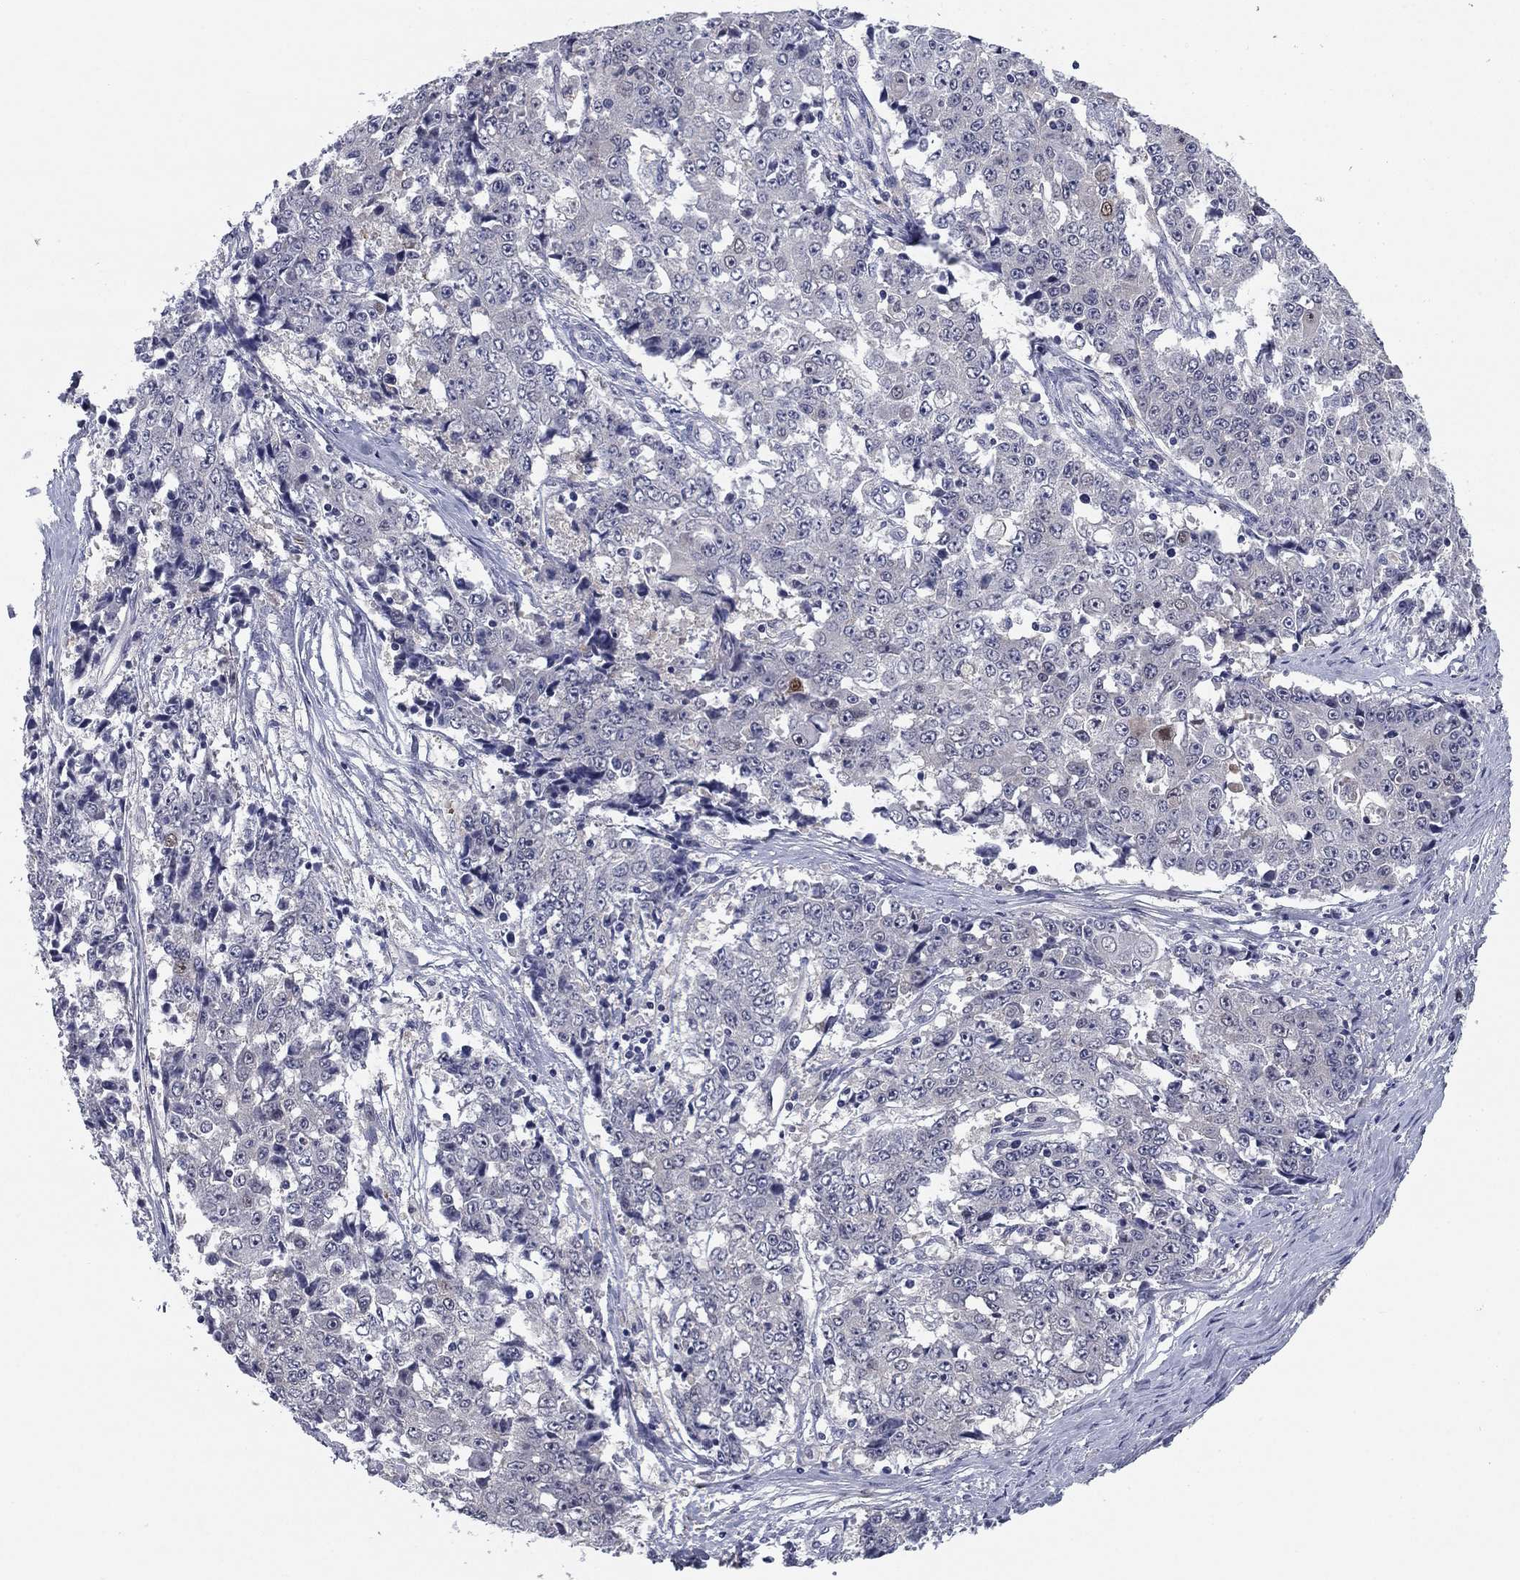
{"staining": {"intensity": "negative", "quantity": "none", "location": "none"}, "tissue": "ovarian cancer", "cell_type": "Tumor cells", "image_type": "cancer", "snomed": [{"axis": "morphology", "description": "Carcinoma, endometroid"}, {"axis": "topography", "description": "Ovary"}], "caption": "High magnification brightfield microscopy of ovarian cancer stained with DAB (3,3'-diaminobenzidine) (brown) and counterstained with hematoxylin (blue): tumor cells show no significant positivity.", "gene": "REXO5", "patient": {"sex": "female", "age": 42}}